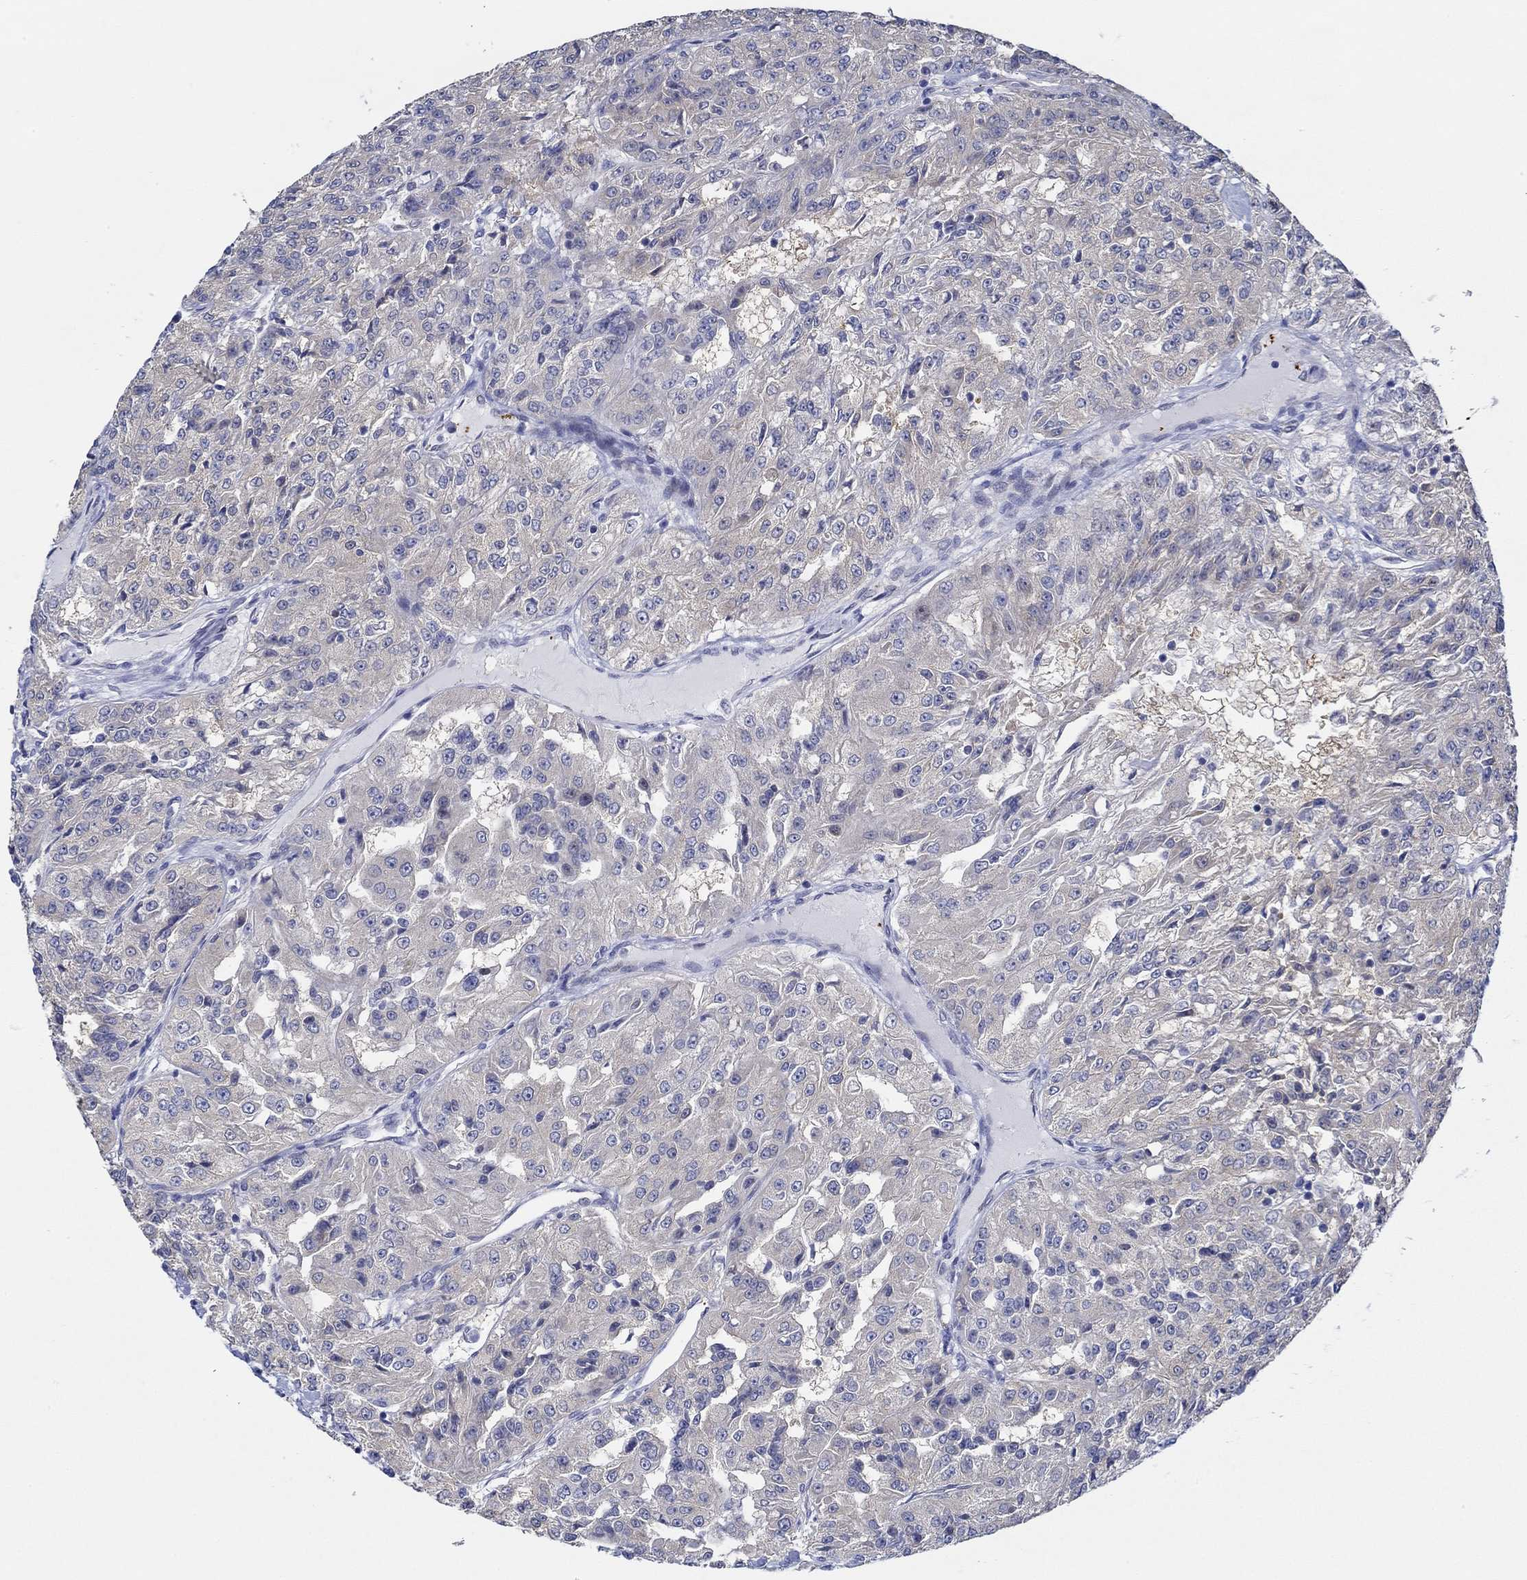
{"staining": {"intensity": "negative", "quantity": "none", "location": "none"}, "tissue": "renal cancer", "cell_type": "Tumor cells", "image_type": "cancer", "snomed": [{"axis": "morphology", "description": "Adenocarcinoma, NOS"}, {"axis": "topography", "description": "Kidney"}], "caption": "Immunohistochemistry micrograph of neoplastic tissue: human renal cancer stained with DAB exhibits no significant protein positivity in tumor cells.", "gene": "SLC27A3", "patient": {"sex": "female", "age": 63}}